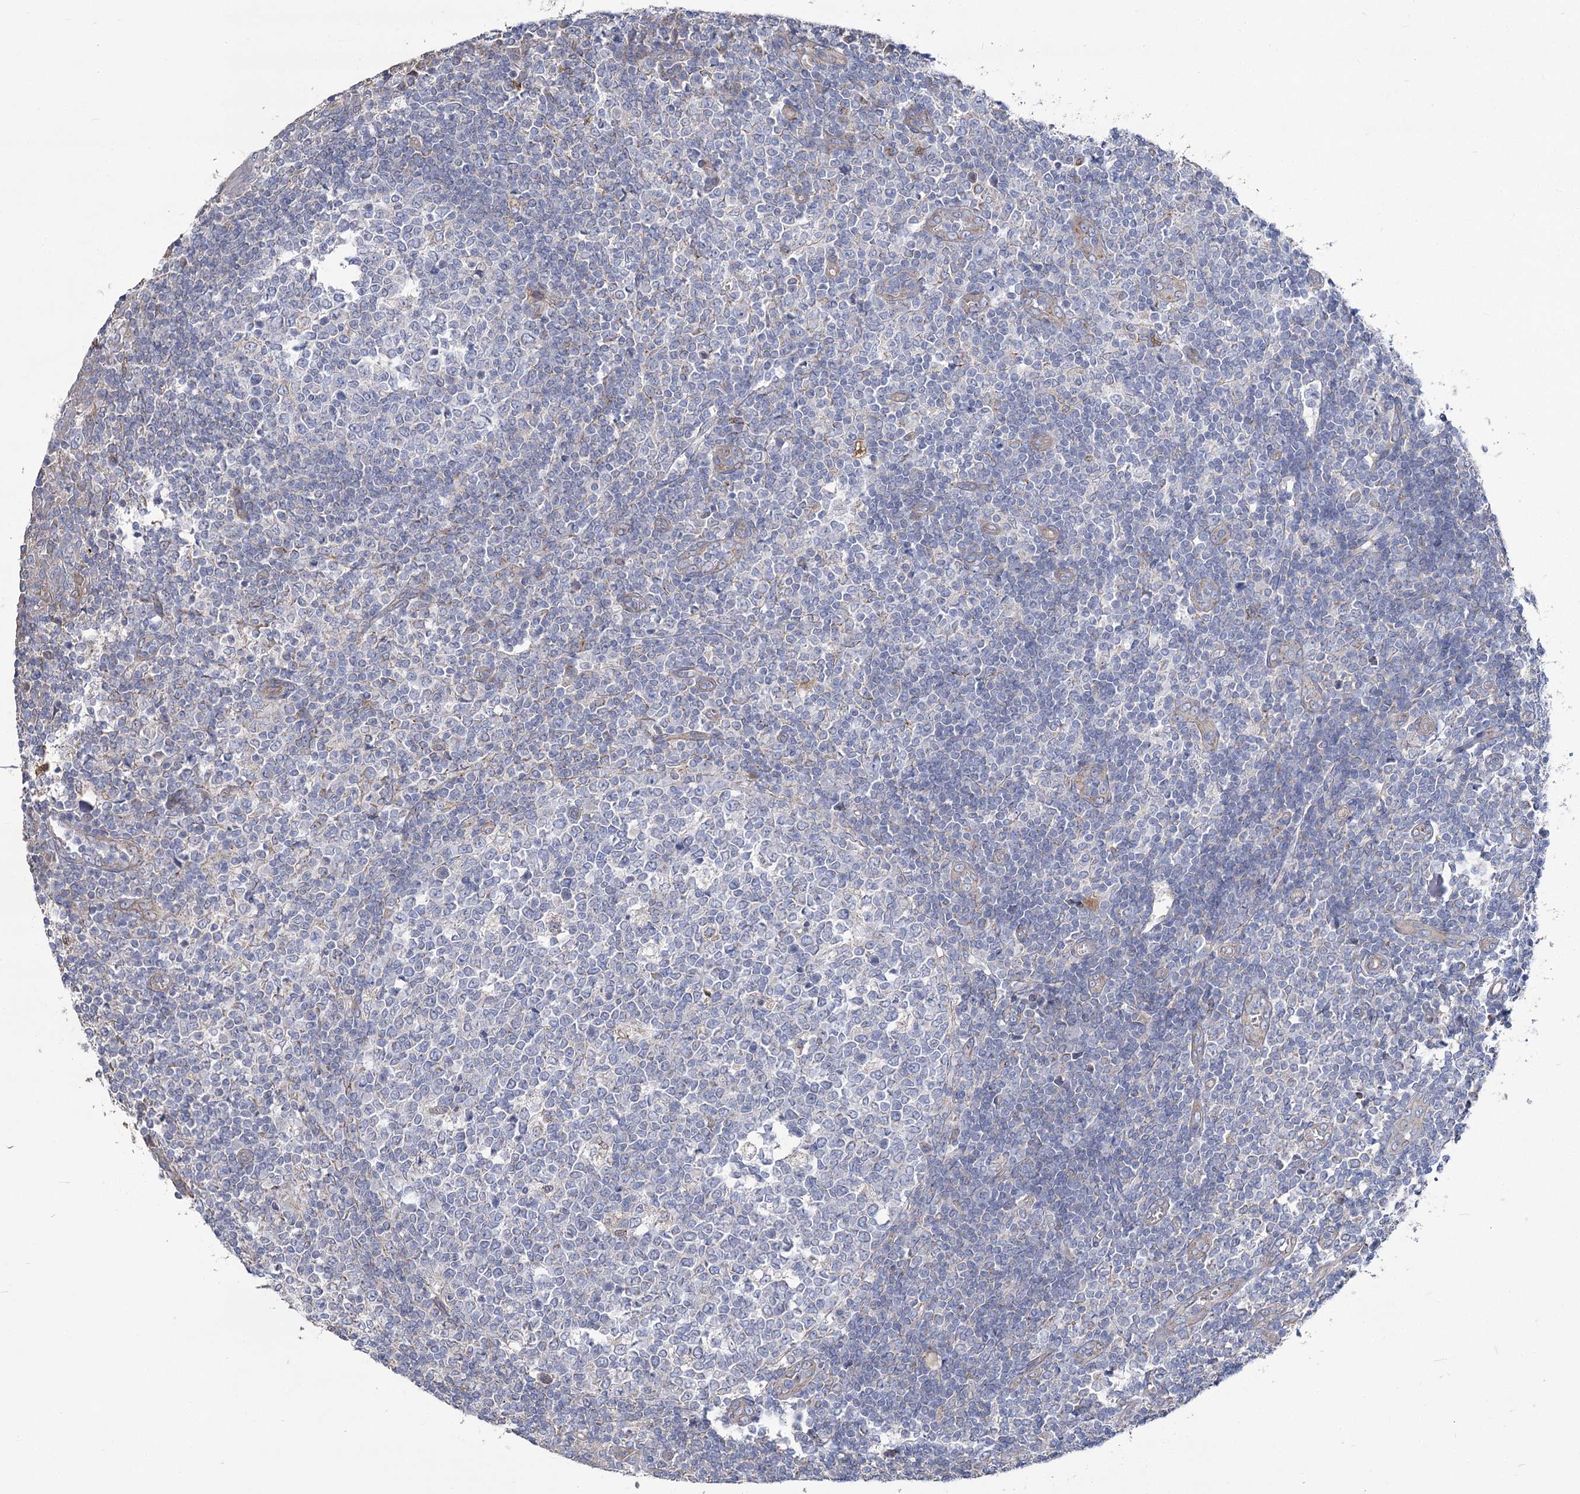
{"staining": {"intensity": "negative", "quantity": "none", "location": "none"}, "tissue": "tonsil", "cell_type": "Germinal center cells", "image_type": "normal", "snomed": [{"axis": "morphology", "description": "Normal tissue, NOS"}, {"axis": "topography", "description": "Tonsil"}], "caption": "Image shows no significant protein positivity in germinal center cells of normal tonsil. The staining is performed using DAB brown chromogen with nuclei counter-stained in using hematoxylin.", "gene": "RMDN2", "patient": {"sex": "female", "age": 19}}